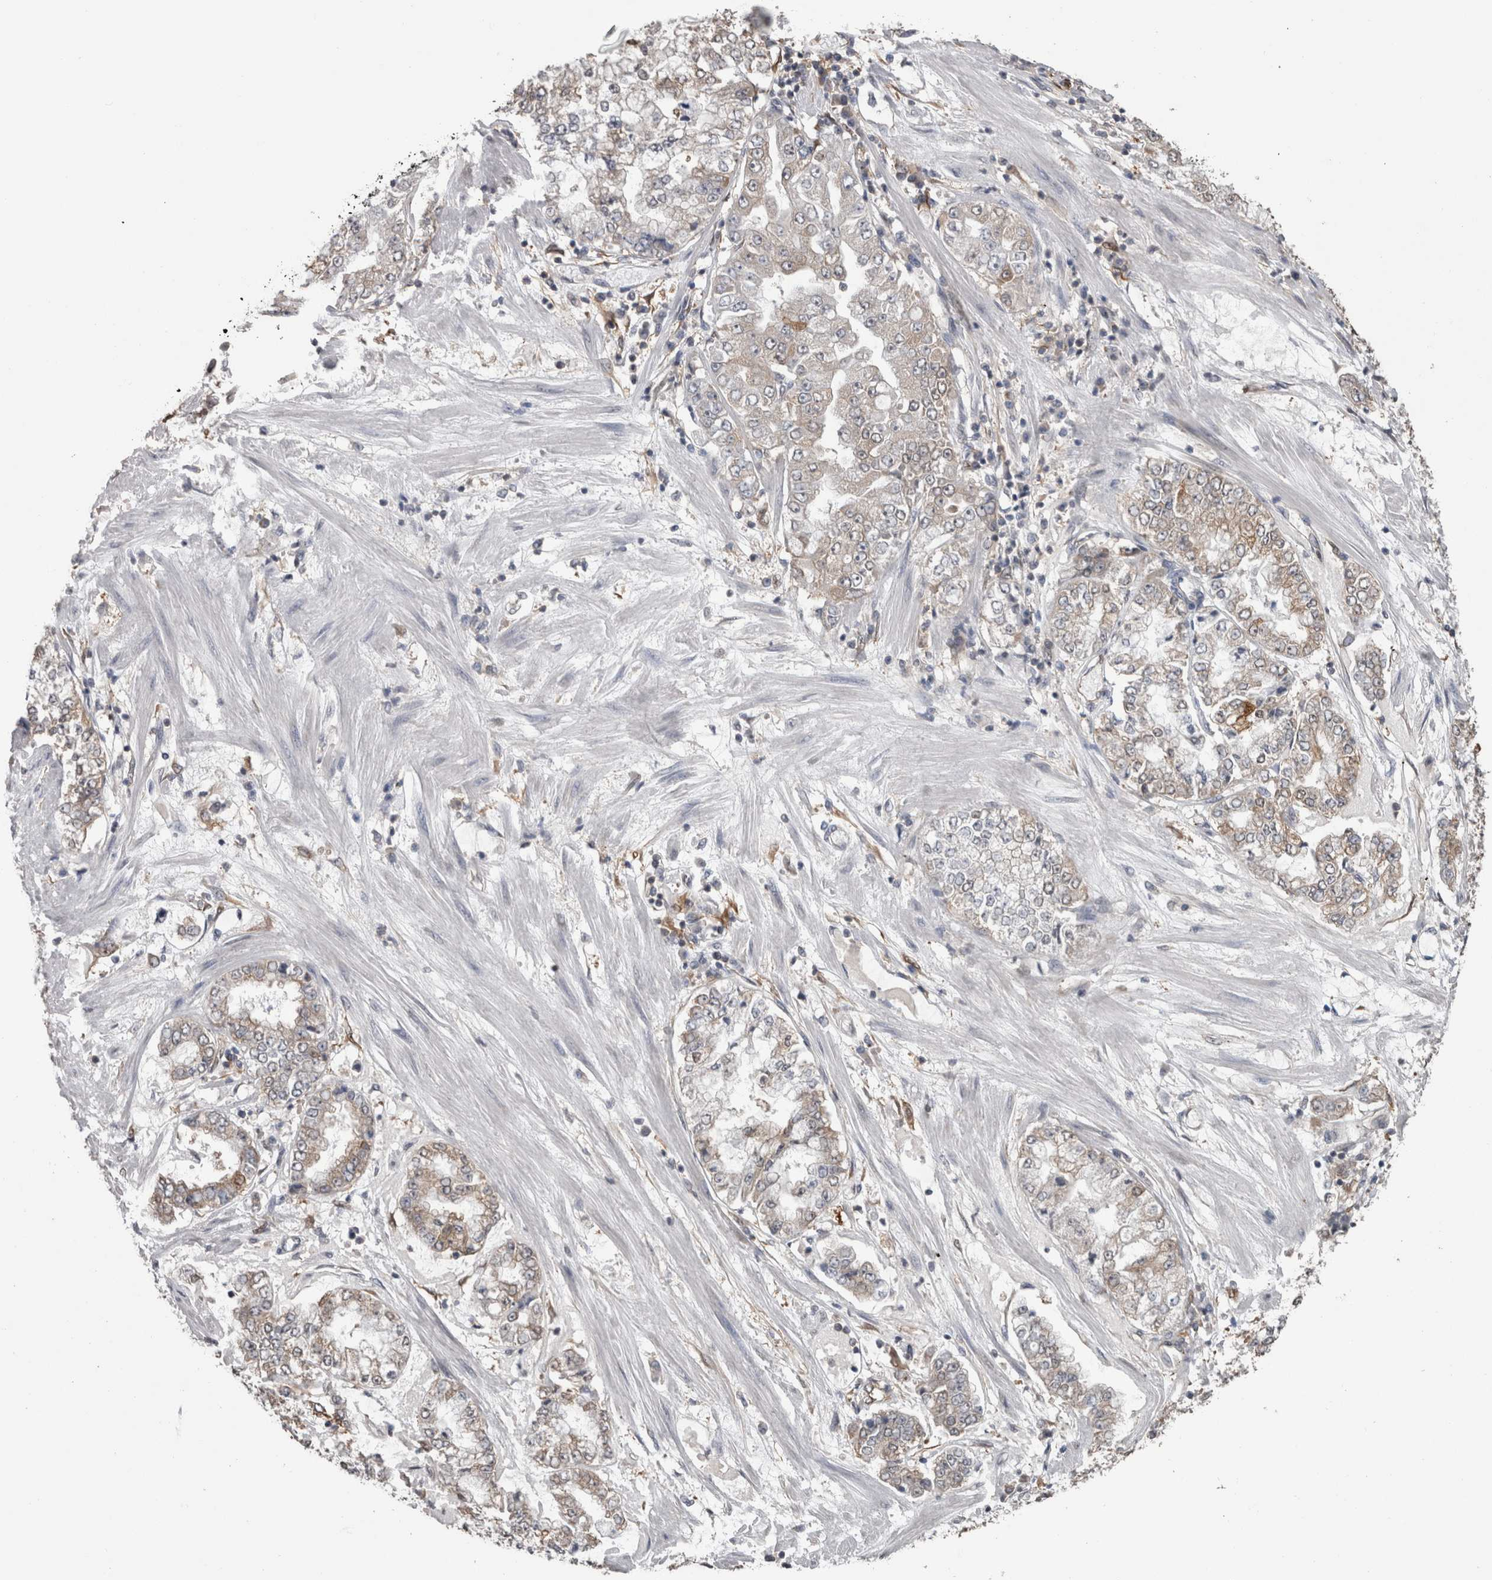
{"staining": {"intensity": "weak", "quantity": "<25%", "location": "cytoplasmic/membranous"}, "tissue": "stomach cancer", "cell_type": "Tumor cells", "image_type": "cancer", "snomed": [{"axis": "morphology", "description": "Adenocarcinoma, NOS"}, {"axis": "topography", "description": "Stomach"}], "caption": "An immunohistochemistry histopathology image of stomach cancer (adenocarcinoma) is shown. There is no staining in tumor cells of stomach cancer (adenocarcinoma).", "gene": "DDX6", "patient": {"sex": "male", "age": 76}}